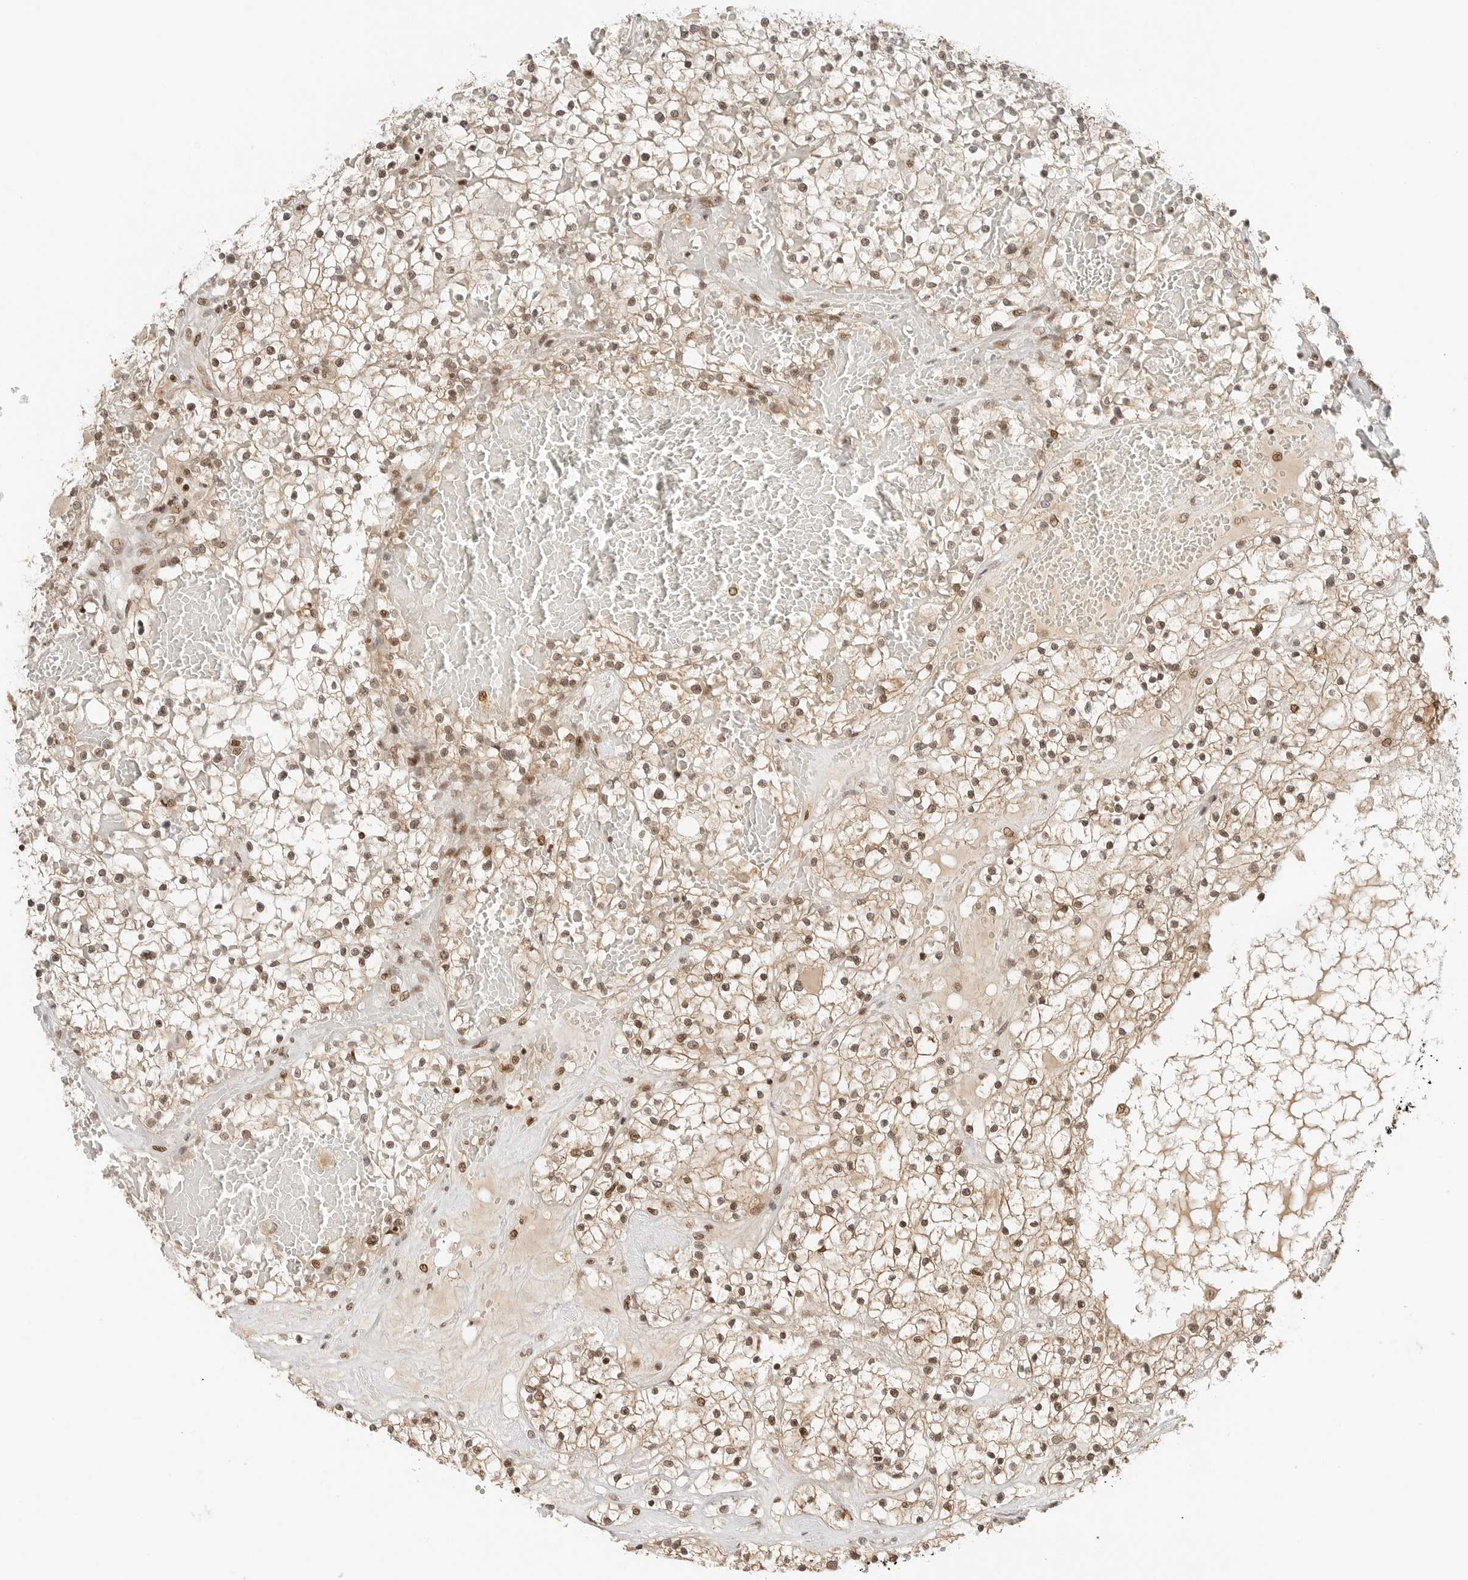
{"staining": {"intensity": "moderate", "quantity": ">75%", "location": "nuclear"}, "tissue": "renal cancer", "cell_type": "Tumor cells", "image_type": "cancer", "snomed": [{"axis": "morphology", "description": "Normal tissue, NOS"}, {"axis": "morphology", "description": "Adenocarcinoma, NOS"}, {"axis": "topography", "description": "Kidney"}], "caption": "A medium amount of moderate nuclear expression is identified in approximately >75% of tumor cells in adenocarcinoma (renal) tissue.", "gene": "CRTC2", "patient": {"sex": "male", "age": 68}}